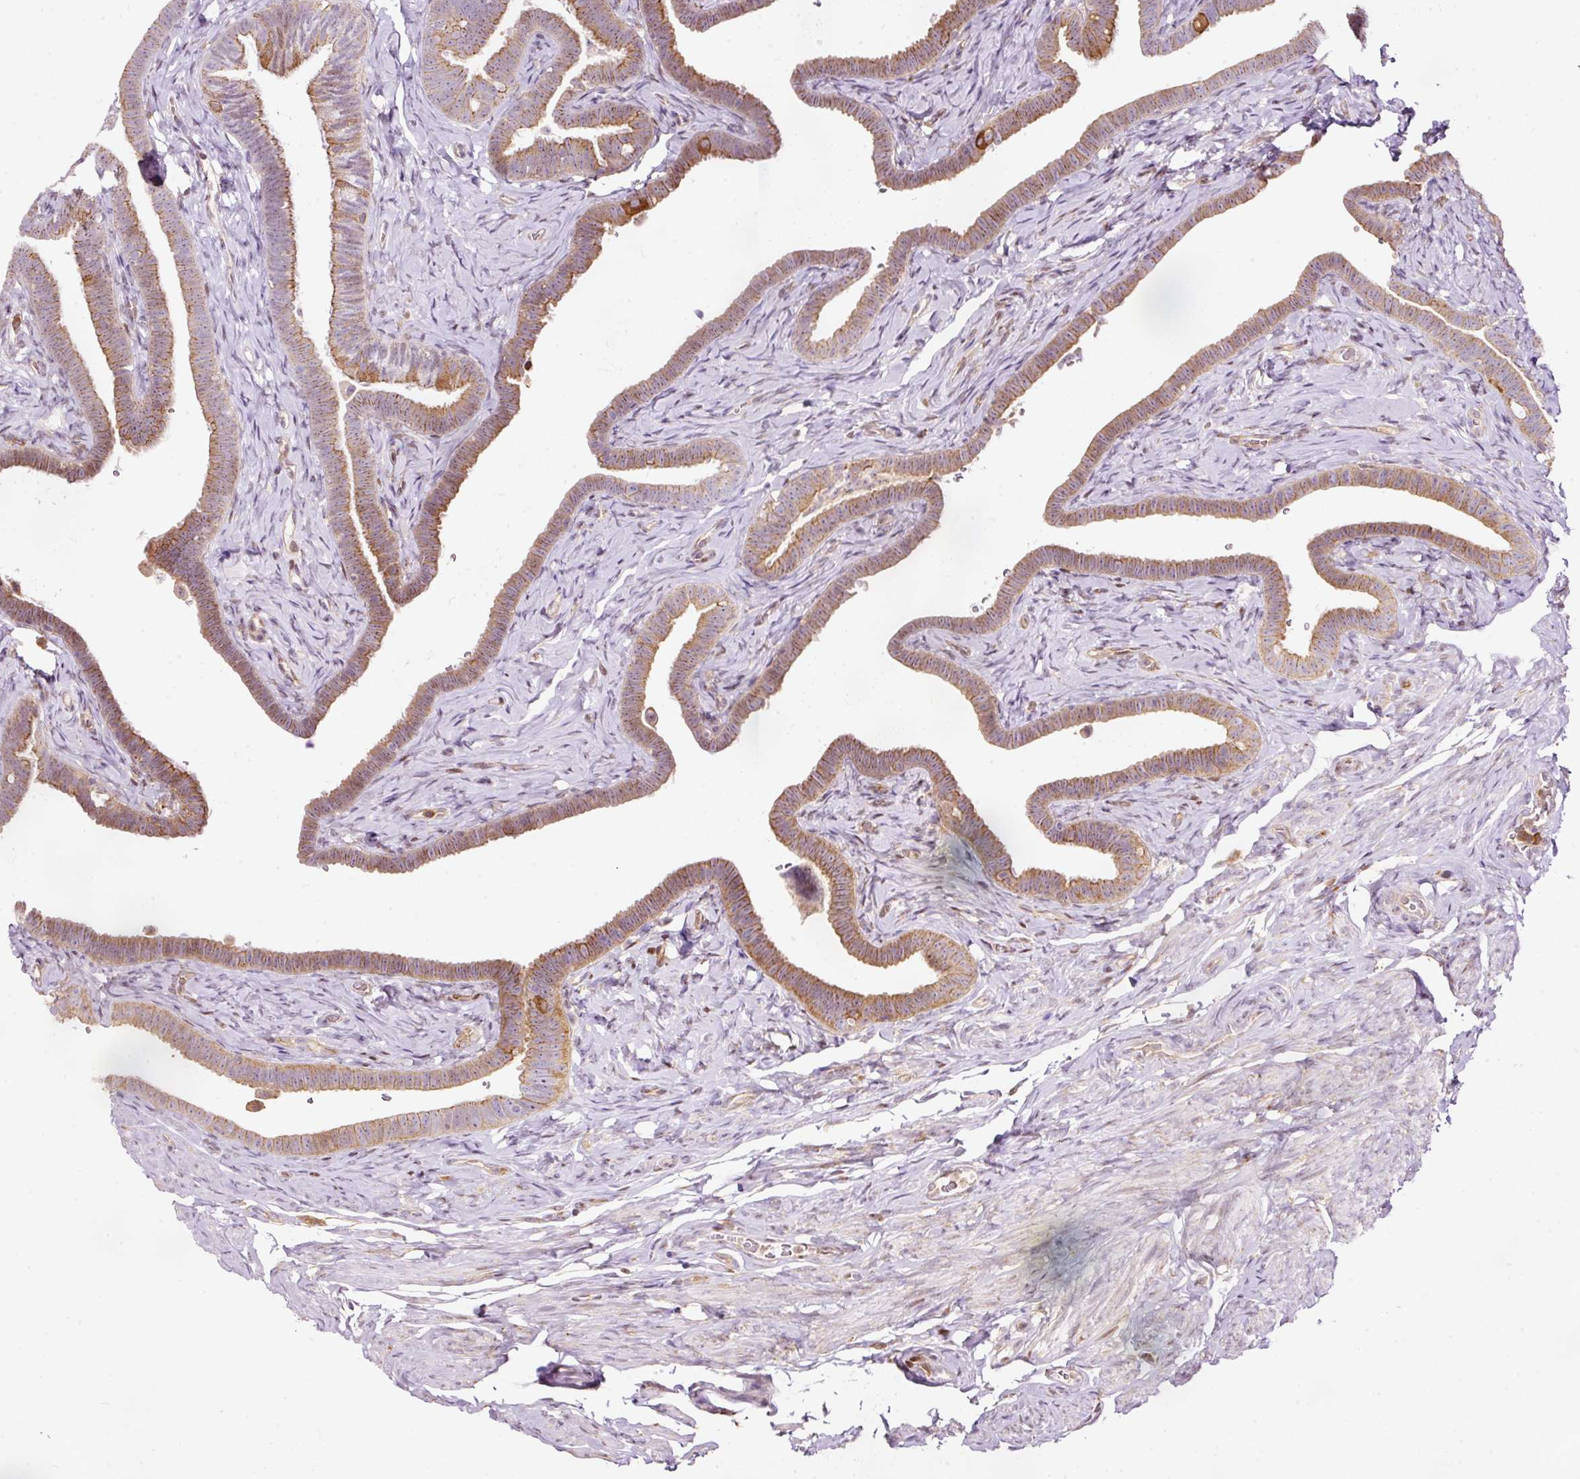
{"staining": {"intensity": "moderate", "quantity": ">75%", "location": "cytoplasmic/membranous"}, "tissue": "fallopian tube", "cell_type": "Glandular cells", "image_type": "normal", "snomed": [{"axis": "morphology", "description": "Normal tissue, NOS"}, {"axis": "topography", "description": "Fallopian tube"}], "caption": "Human fallopian tube stained for a protein (brown) demonstrates moderate cytoplasmic/membranous positive staining in about >75% of glandular cells.", "gene": "SCNM1", "patient": {"sex": "female", "age": 69}}